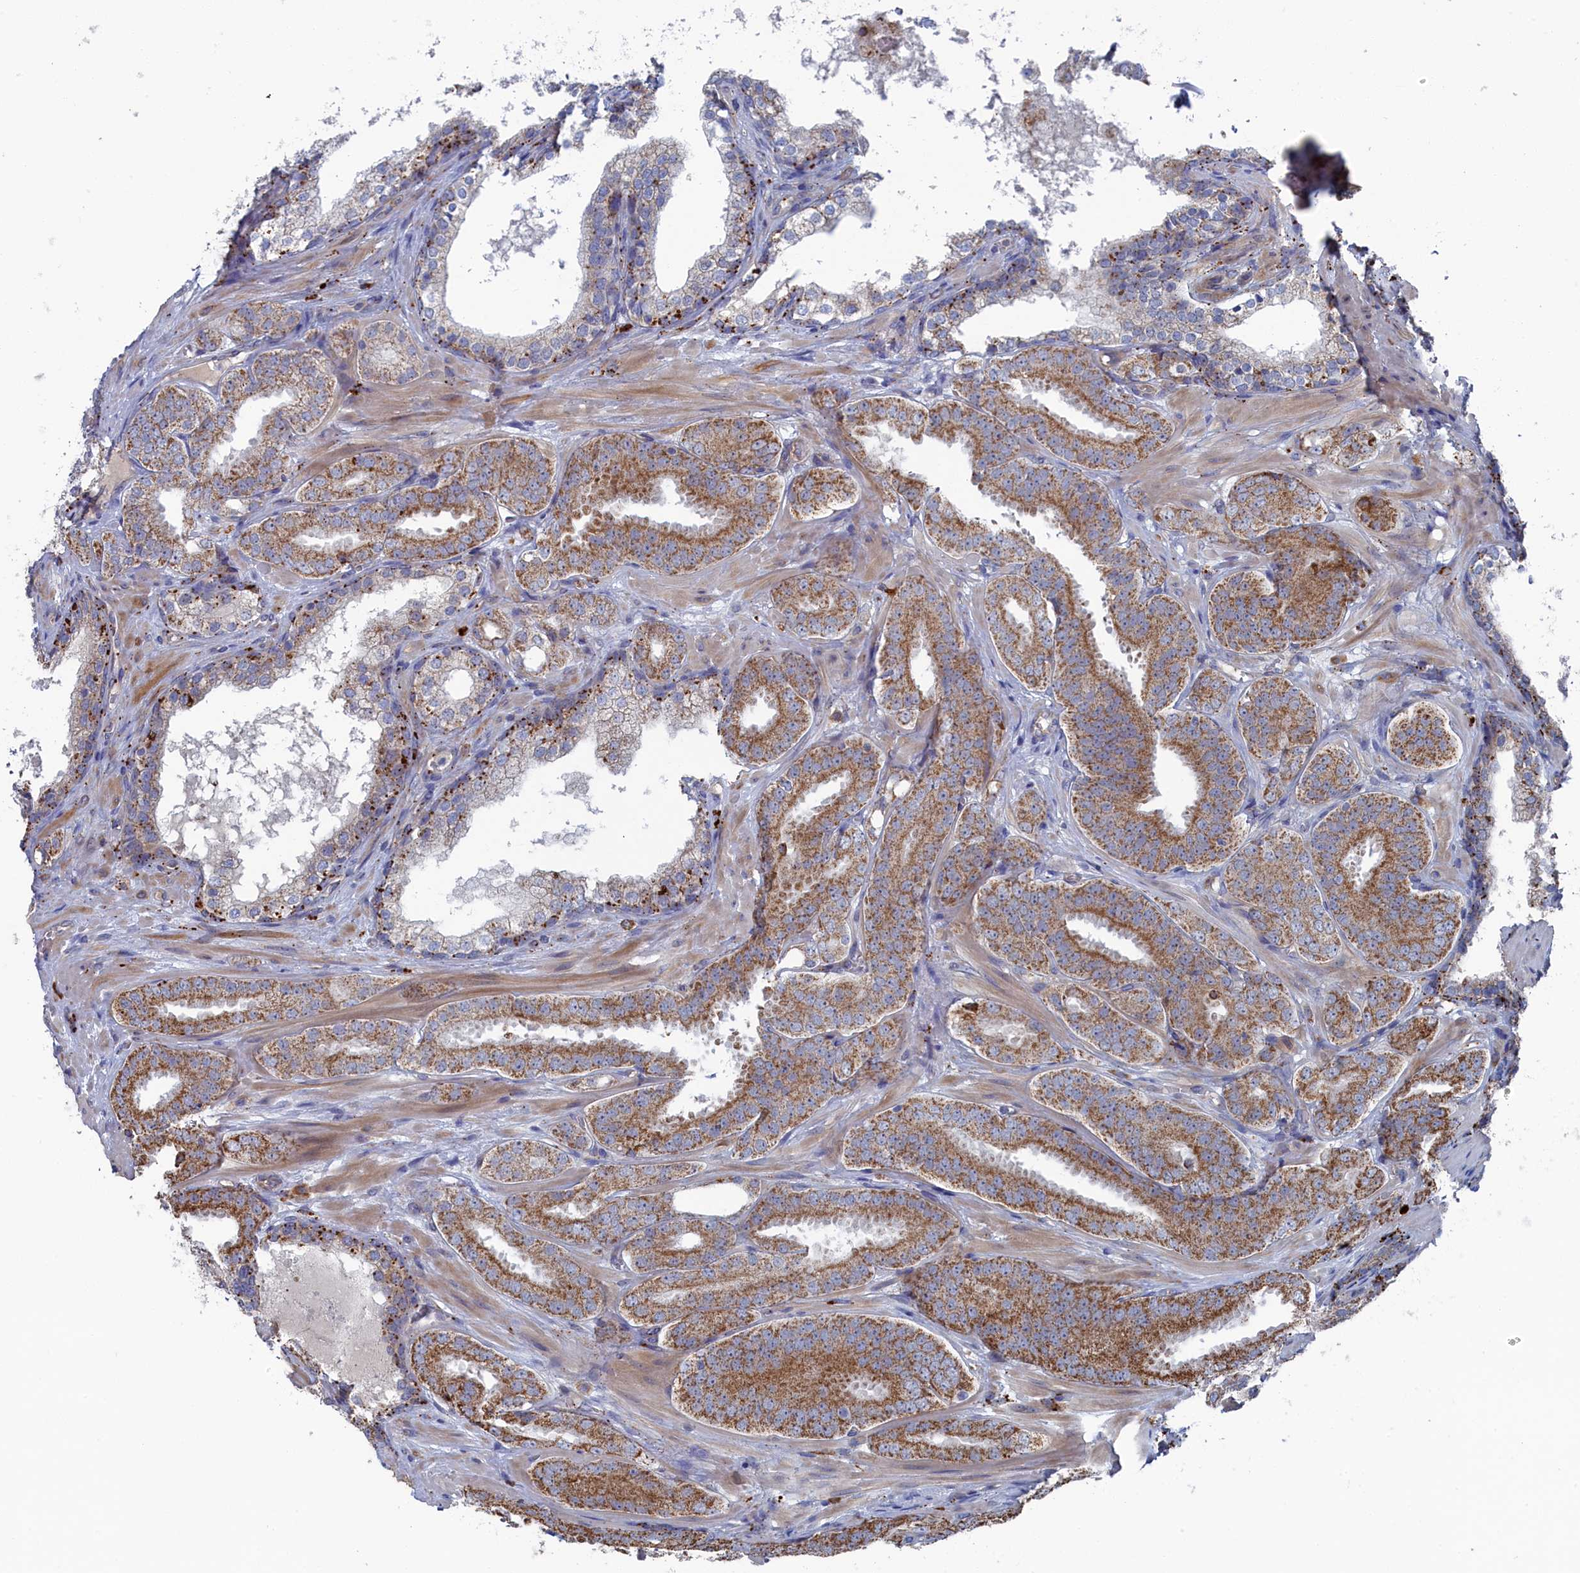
{"staining": {"intensity": "moderate", "quantity": ">75%", "location": "cytoplasmic/membranous"}, "tissue": "prostate cancer", "cell_type": "Tumor cells", "image_type": "cancer", "snomed": [{"axis": "morphology", "description": "Adenocarcinoma, High grade"}, {"axis": "topography", "description": "Prostate"}], "caption": "IHC photomicrograph of human prostate cancer (high-grade adenocarcinoma) stained for a protein (brown), which reveals medium levels of moderate cytoplasmic/membranous staining in approximately >75% of tumor cells.", "gene": "FILIP1L", "patient": {"sex": "male", "age": 63}}